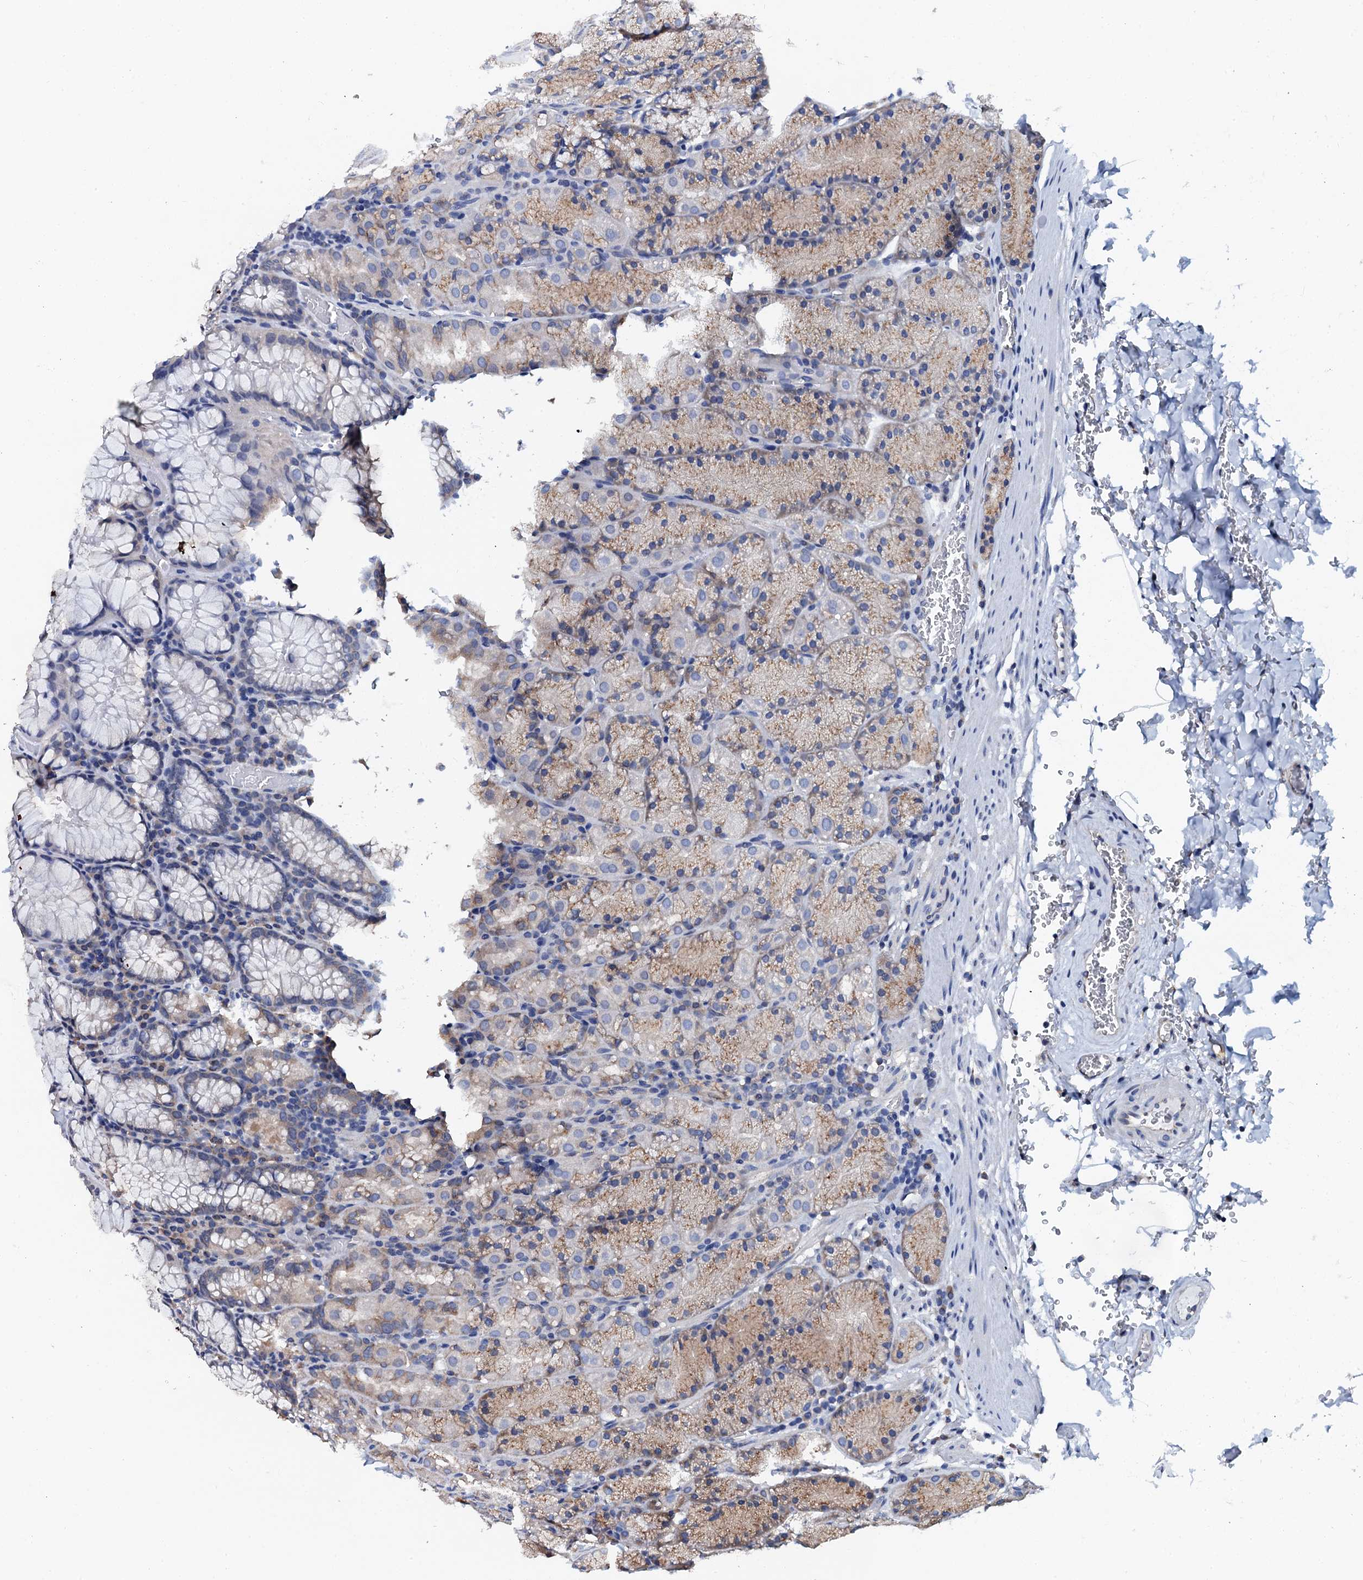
{"staining": {"intensity": "moderate", "quantity": "<25%", "location": "cytoplasmic/membranous"}, "tissue": "stomach", "cell_type": "Glandular cells", "image_type": "normal", "snomed": [{"axis": "morphology", "description": "Normal tissue, NOS"}, {"axis": "topography", "description": "Stomach, upper"}, {"axis": "topography", "description": "Stomach, lower"}], "caption": "Immunohistochemistry histopathology image of unremarkable stomach: stomach stained using immunohistochemistry (IHC) displays low levels of moderate protein expression localized specifically in the cytoplasmic/membranous of glandular cells, appearing as a cytoplasmic/membranous brown color.", "gene": "AKAP3", "patient": {"sex": "male", "age": 80}}